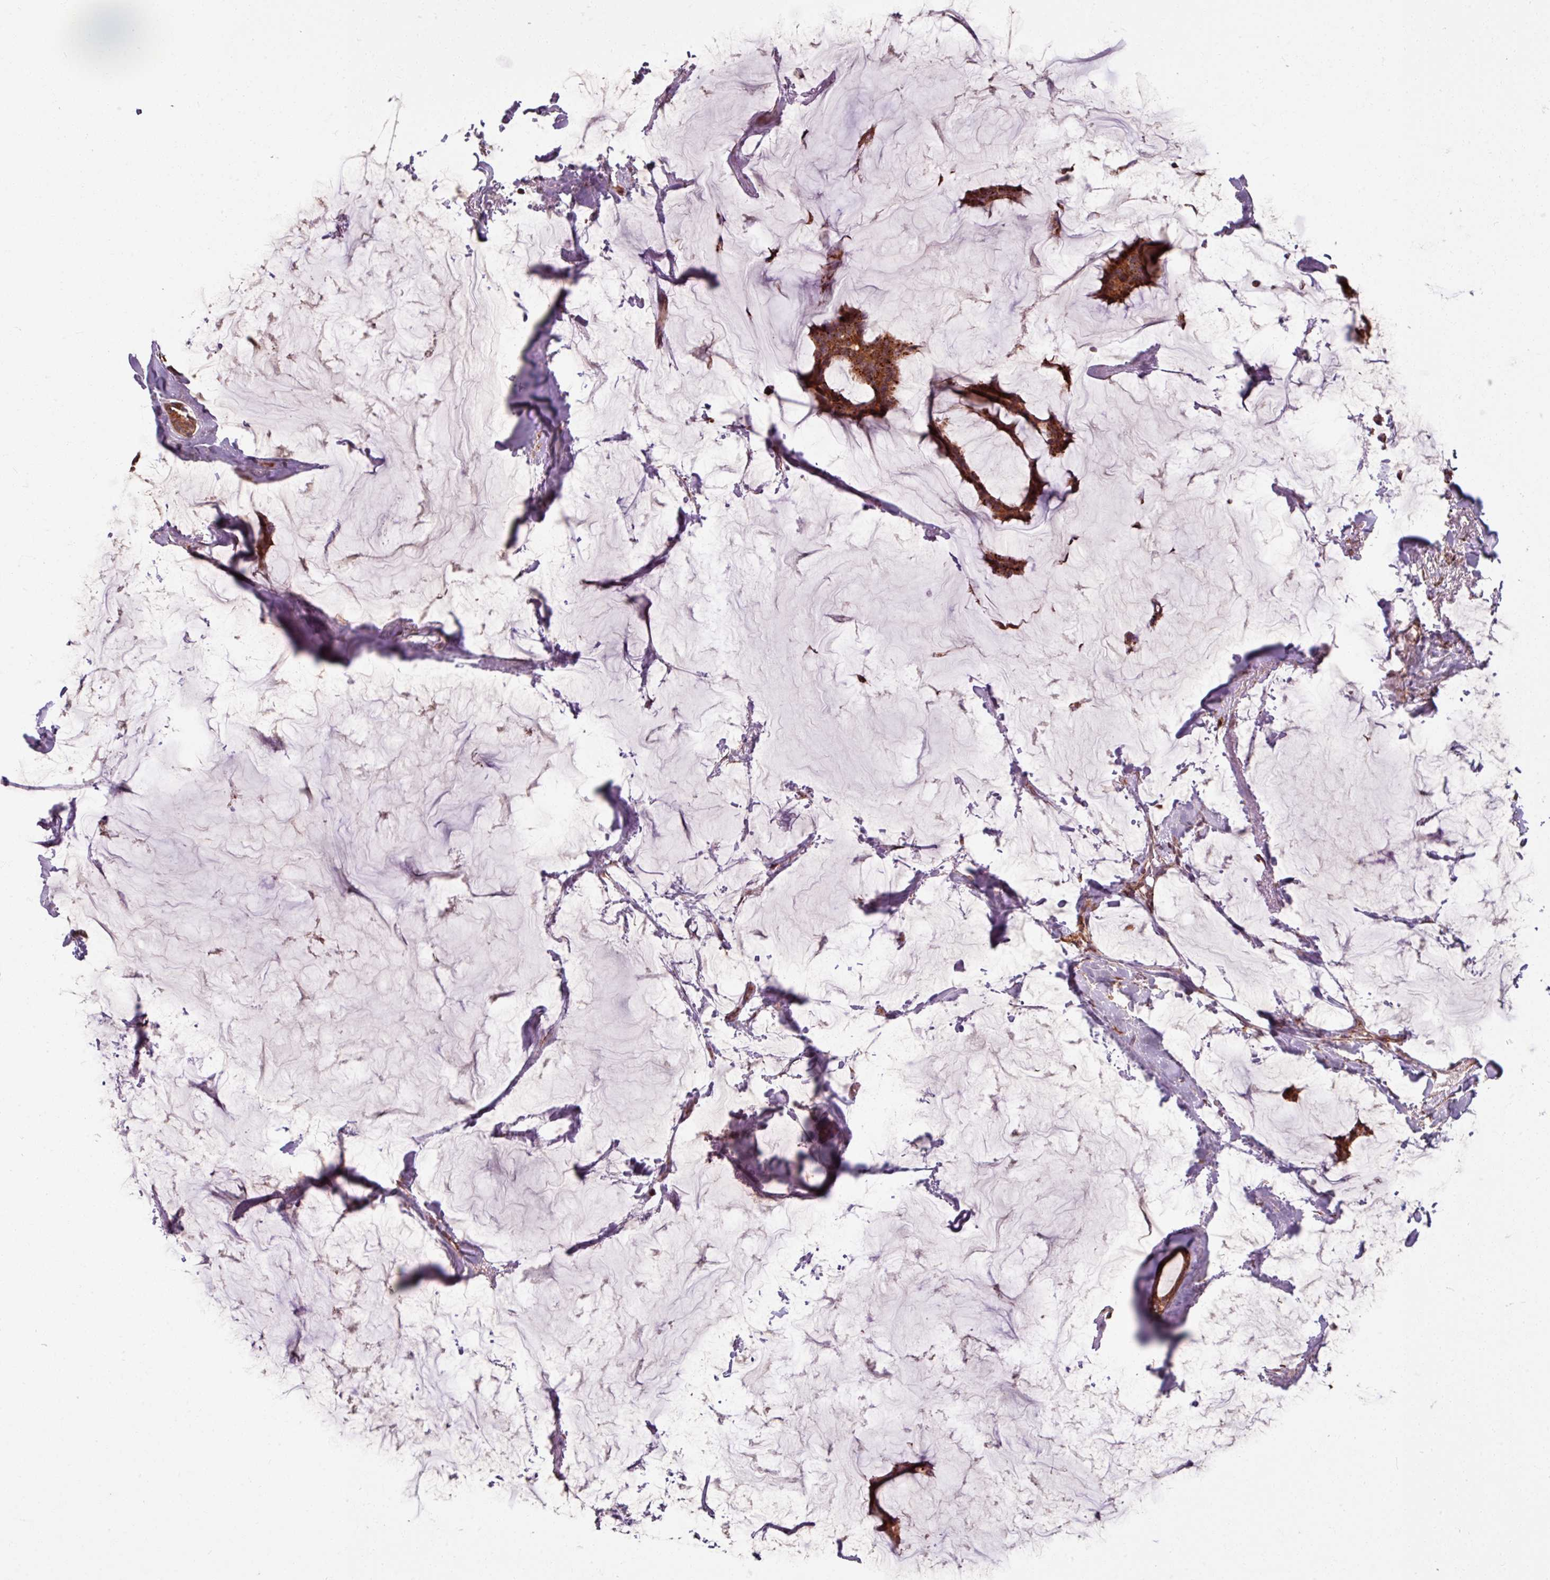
{"staining": {"intensity": "strong", "quantity": ">75%", "location": "cytoplasmic/membranous"}, "tissue": "breast cancer", "cell_type": "Tumor cells", "image_type": "cancer", "snomed": [{"axis": "morphology", "description": "Duct carcinoma"}, {"axis": "topography", "description": "Breast"}], "caption": "A micrograph of human breast cancer stained for a protein displays strong cytoplasmic/membranous brown staining in tumor cells. (IHC, brightfield microscopy, high magnification).", "gene": "MAGT1", "patient": {"sex": "female", "age": 93}}